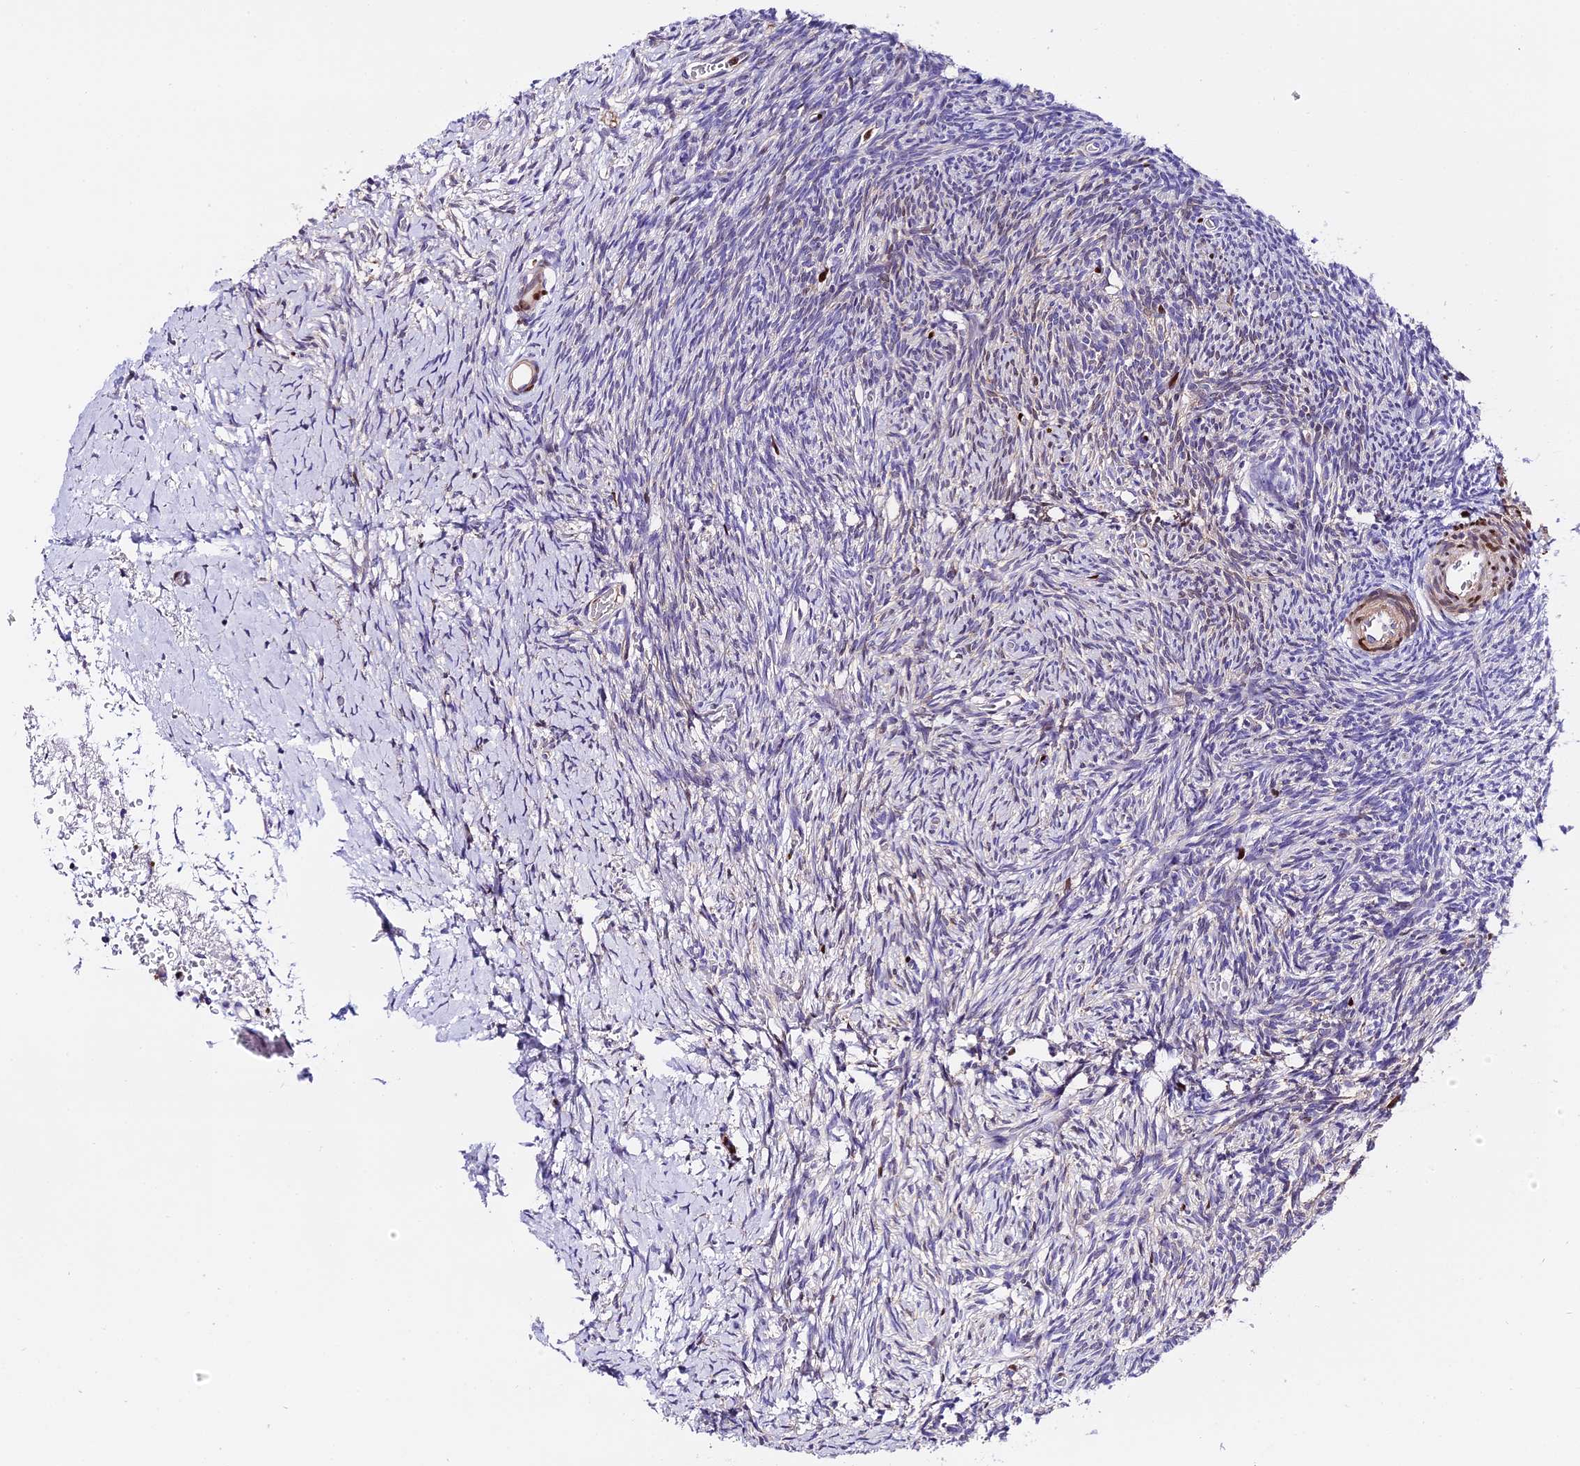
{"staining": {"intensity": "negative", "quantity": "none", "location": "none"}, "tissue": "ovary", "cell_type": "Ovarian stroma cells", "image_type": "normal", "snomed": [{"axis": "morphology", "description": "Normal tissue, NOS"}, {"axis": "topography", "description": "Ovary"}], "caption": "A micrograph of human ovary is negative for staining in ovarian stroma cells. (Stains: DAB immunohistochemistry with hematoxylin counter stain, Microscopy: brightfield microscopy at high magnification).", "gene": "MAP3K7CL", "patient": {"sex": "female", "age": 39}}